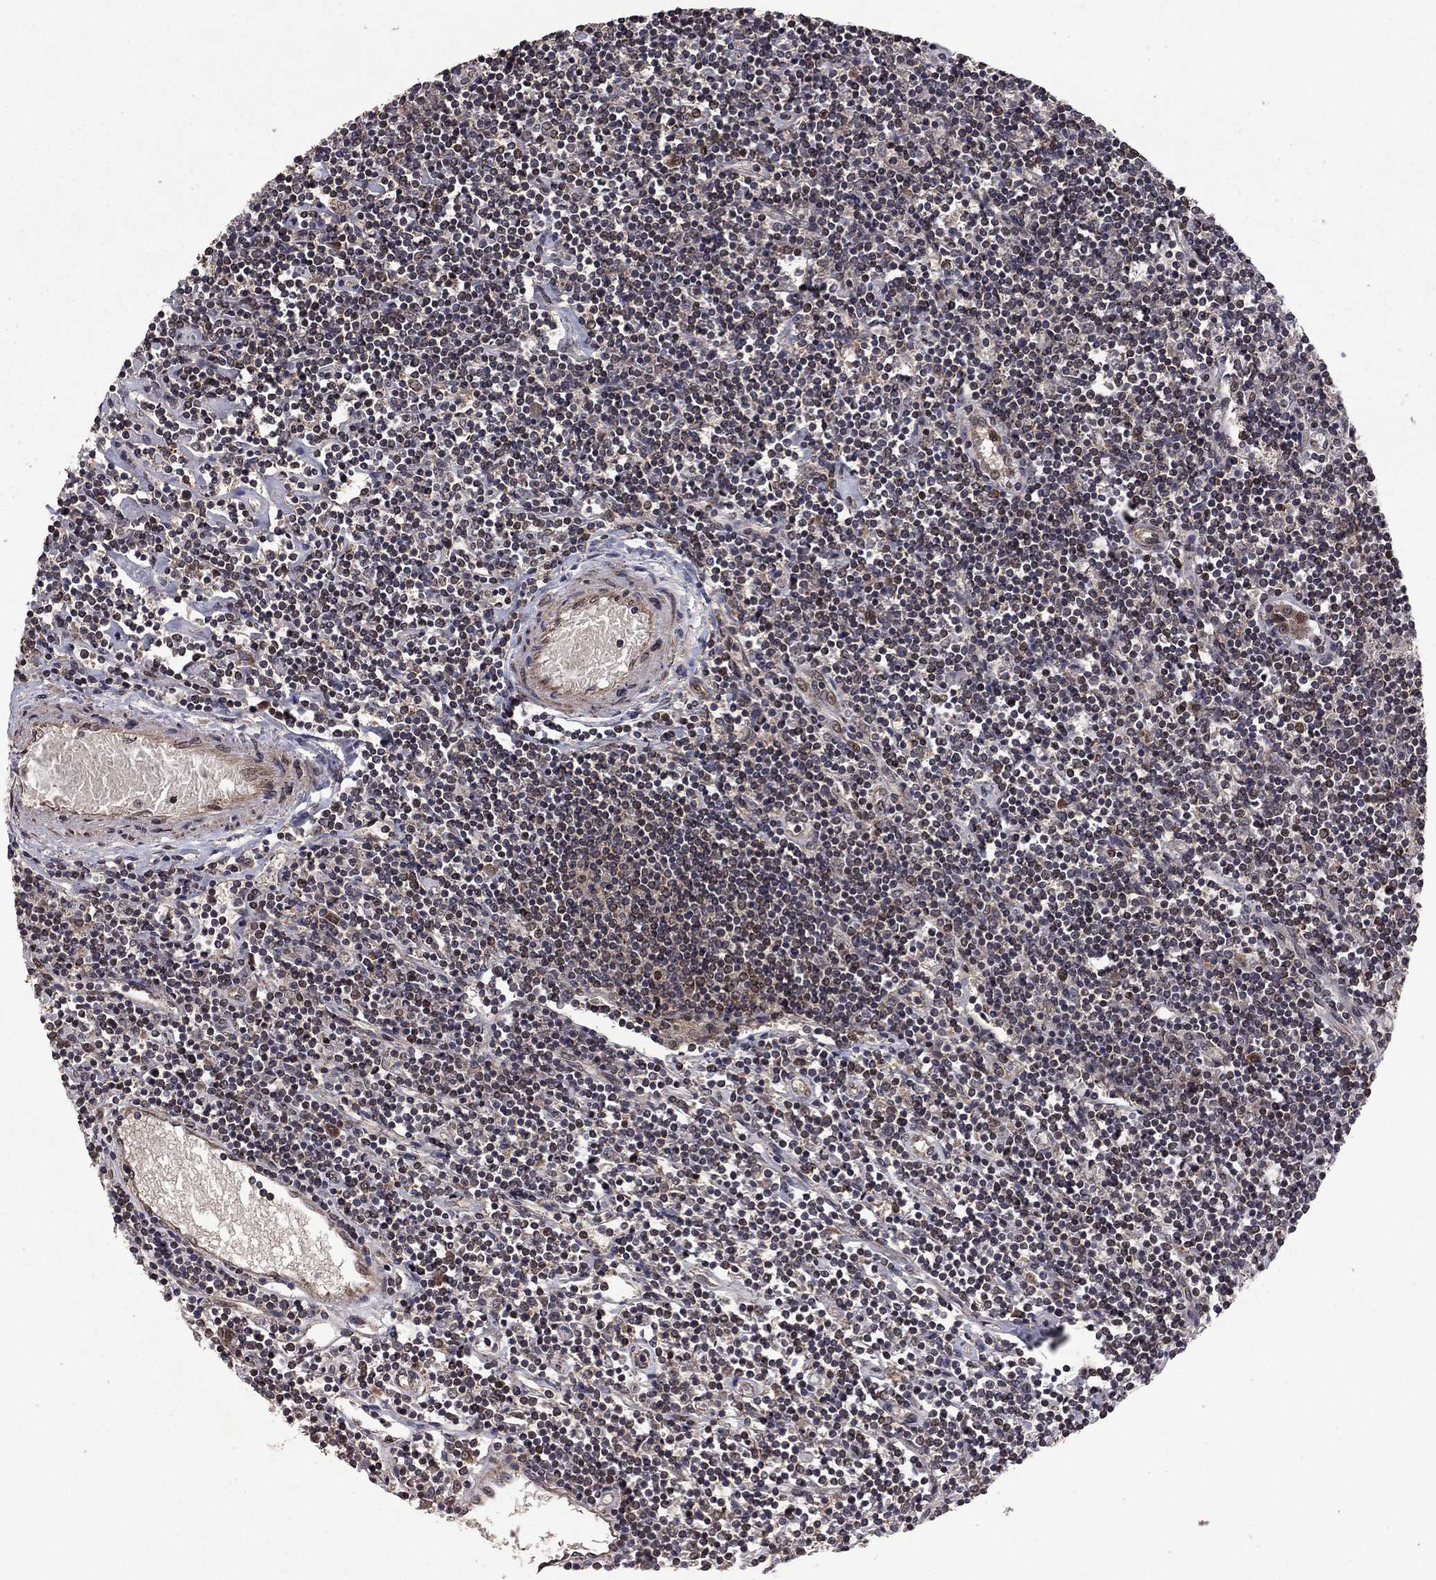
{"staining": {"intensity": "negative", "quantity": "none", "location": "none"}, "tissue": "lymphoma", "cell_type": "Tumor cells", "image_type": "cancer", "snomed": [{"axis": "morphology", "description": "Hodgkin's disease, NOS"}, {"axis": "topography", "description": "Lymph node"}], "caption": "High power microscopy histopathology image of an IHC micrograph of Hodgkin's disease, revealing no significant positivity in tumor cells.", "gene": "DHRS1", "patient": {"sex": "male", "age": 40}}